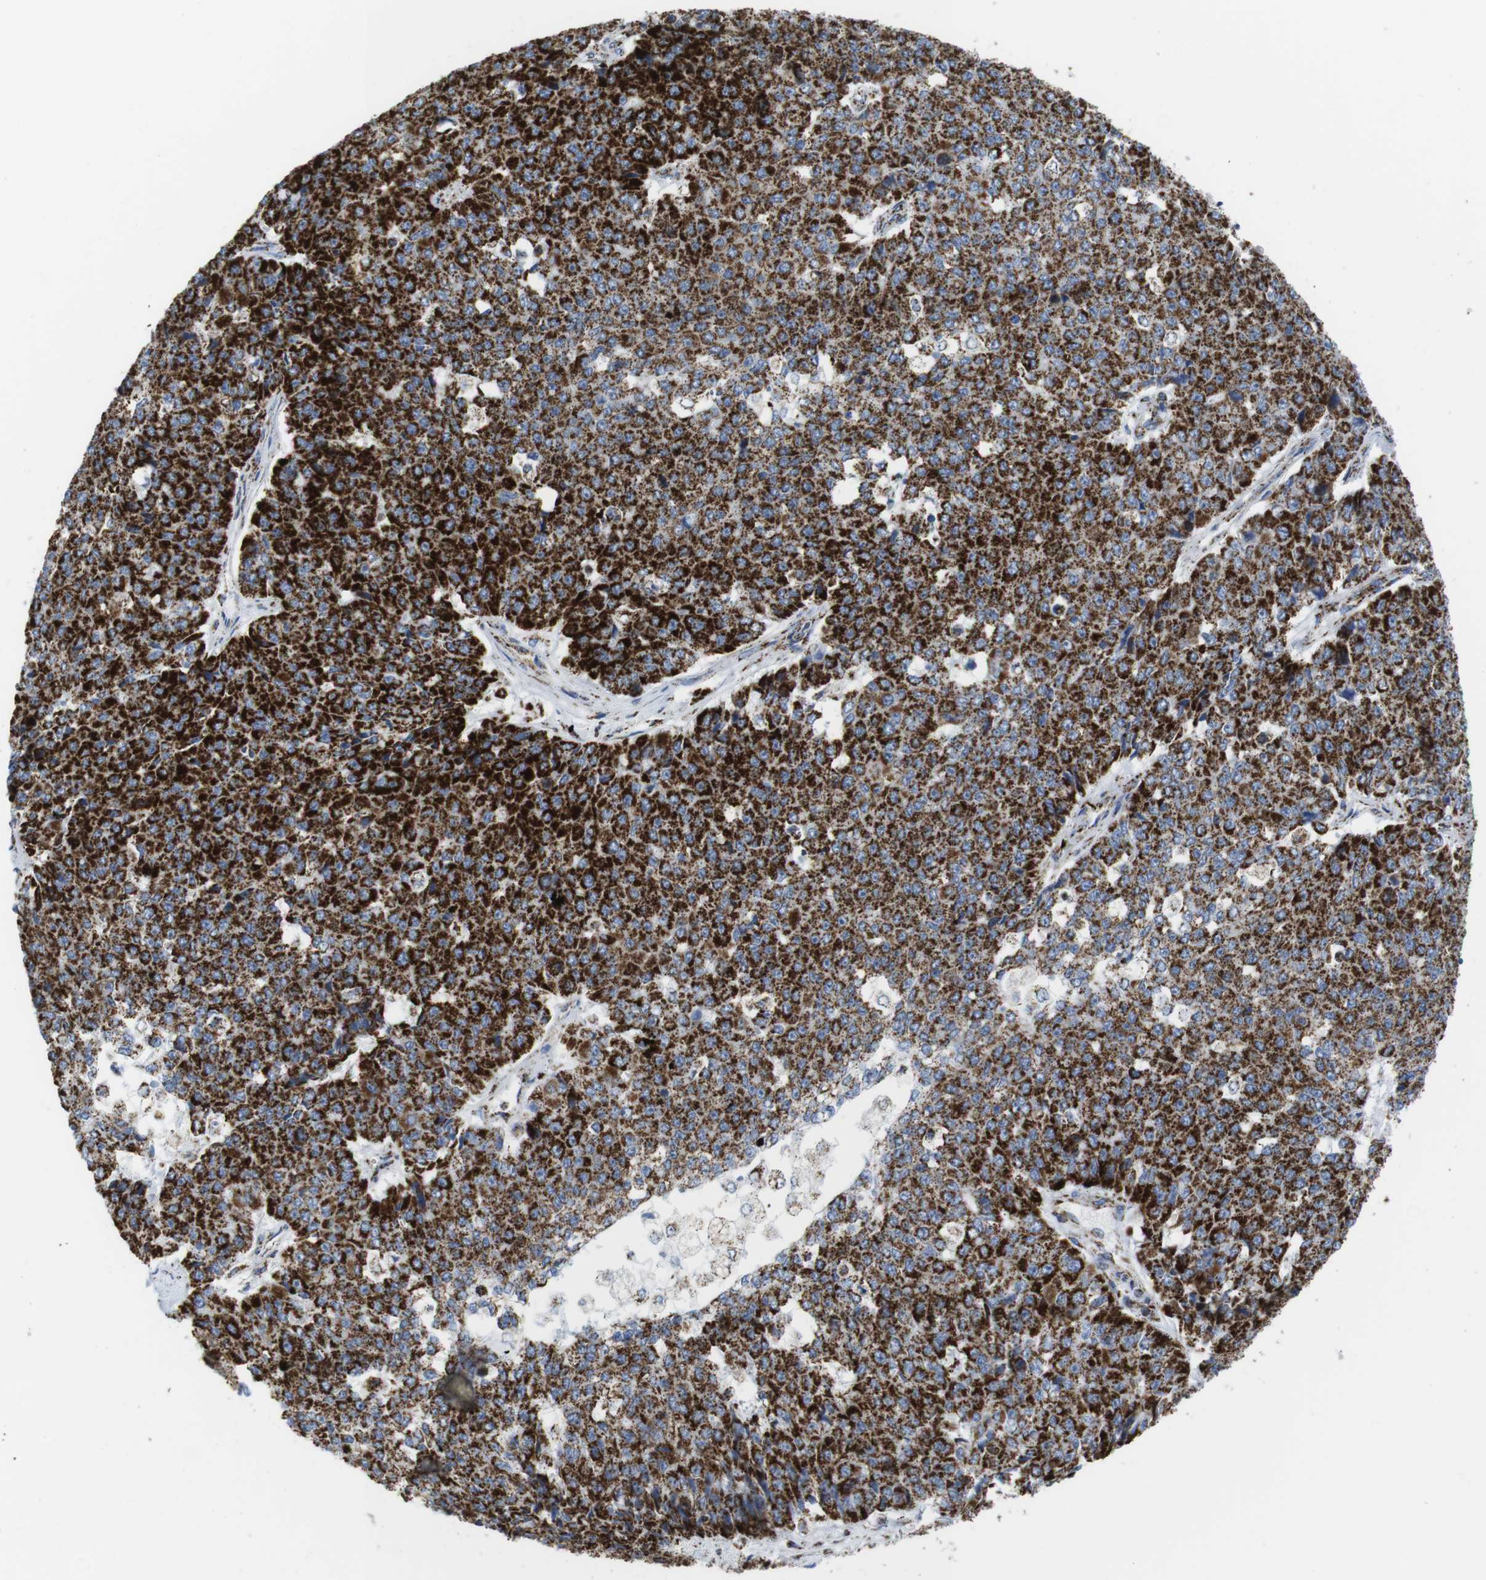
{"staining": {"intensity": "strong", "quantity": ">75%", "location": "cytoplasmic/membranous"}, "tissue": "pancreatic cancer", "cell_type": "Tumor cells", "image_type": "cancer", "snomed": [{"axis": "morphology", "description": "Adenocarcinoma, NOS"}, {"axis": "topography", "description": "Pancreas"}], "caption": "About >75% of tumor cells in adenocarcinoma (pancreatic) display strong cytoplasmic/membranous protein positivity as visualized by brown immunohistochemical staining.", "gene": "ATP5PO", "patient": {"sex": "male", "age": 50}}